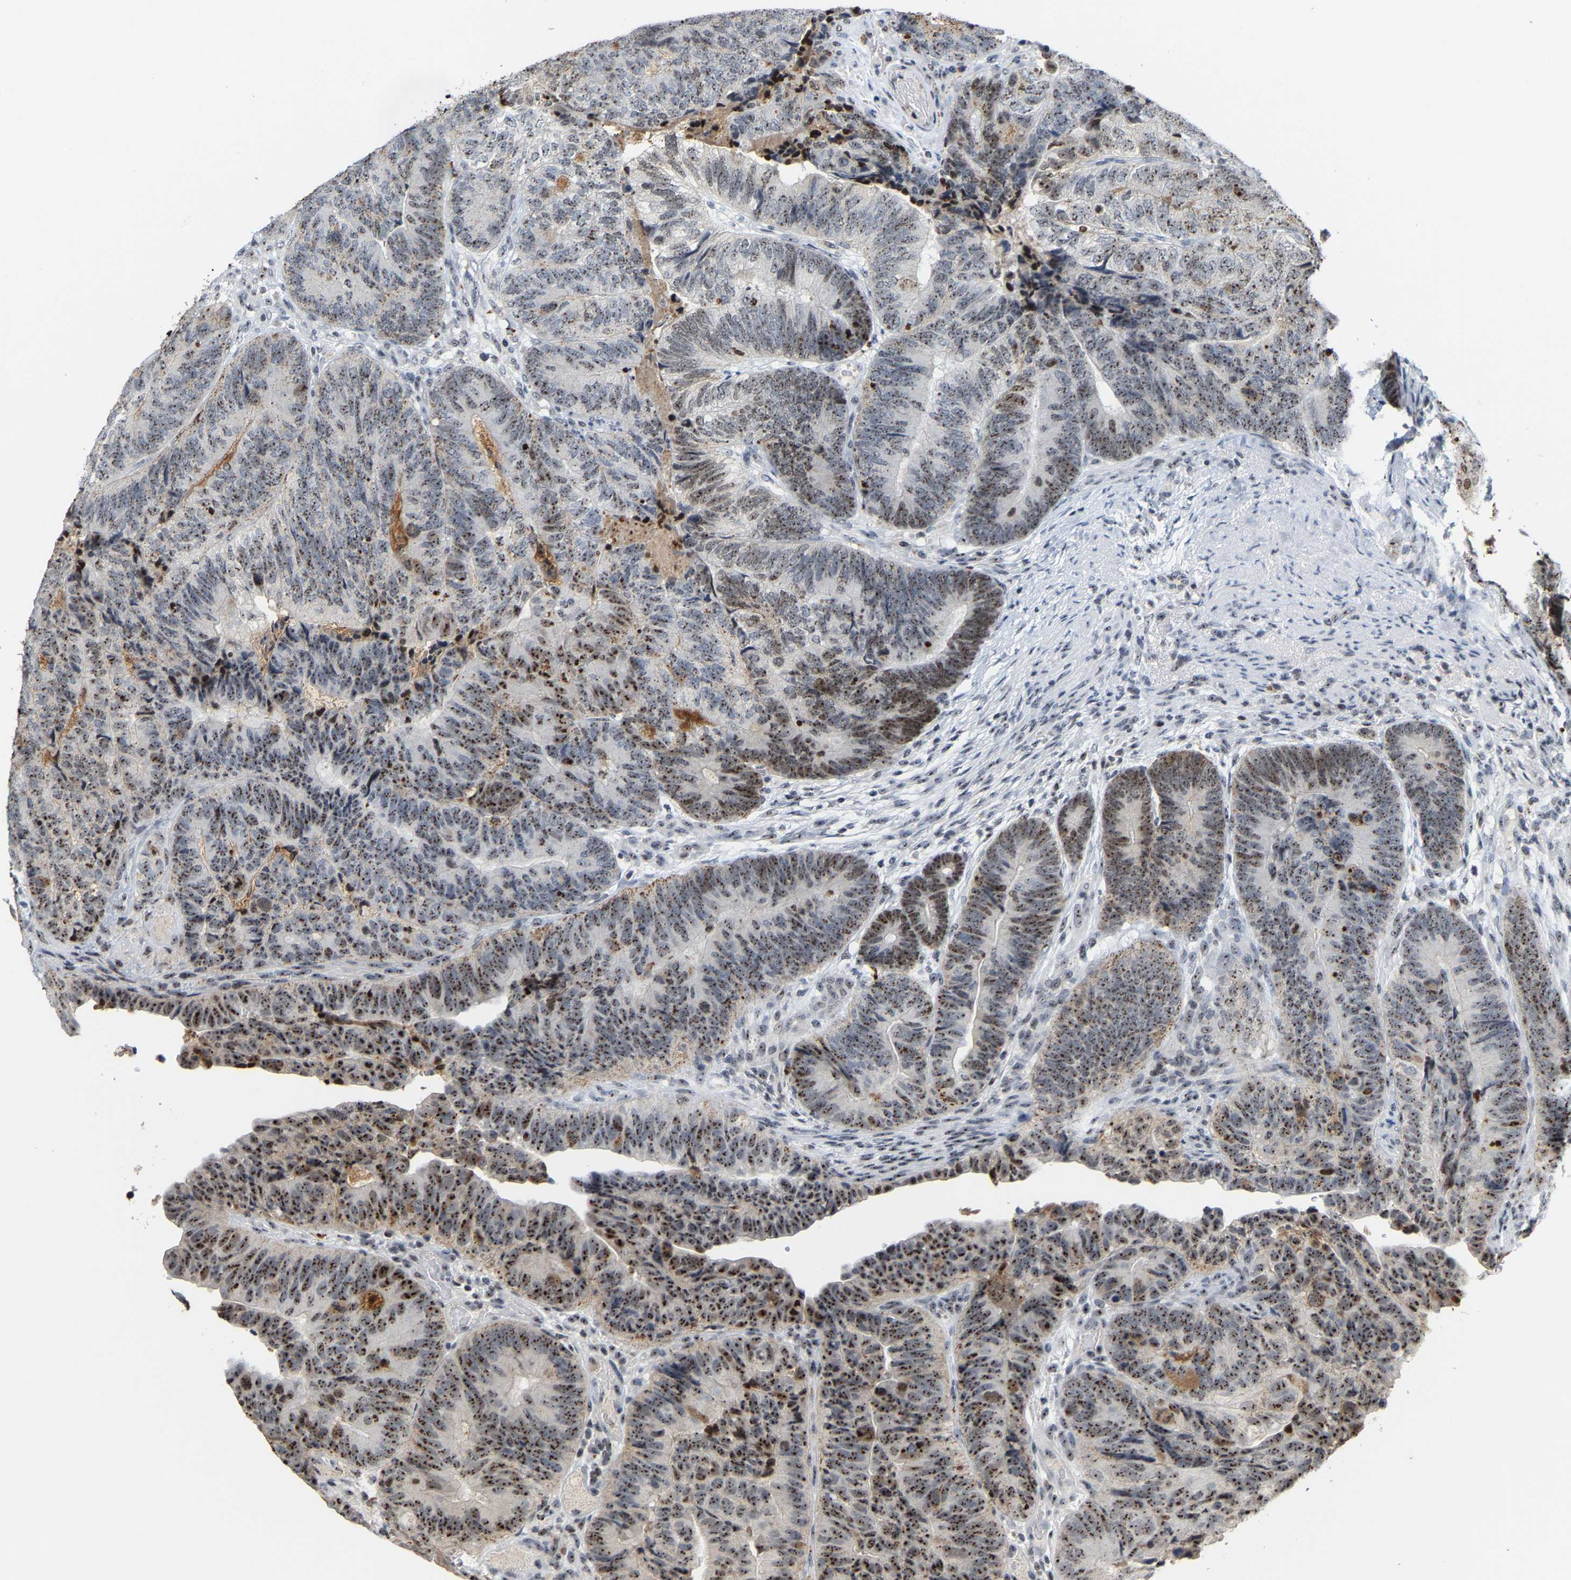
{"staining": {"intensity": "strong", "quantity": ">75%", "location": "nuclear"}, "tissue": "colorectal cancer", "cell_type": "Tumor cells", "image_type": "cancer", "snomed": [{"axis": "morphology", "description": "Adenocarcinoma, NOS"}, {"axis": "topography", "description": "Colon"}], "caption": "Adenocarcinoma (colorectal) was stained to show a protein in brown. There is high levels of strong nuclear staining in approximately >75% of tumor cells.", "gene": "NOP58", "patient": {"sex": "female", "age": 67}}